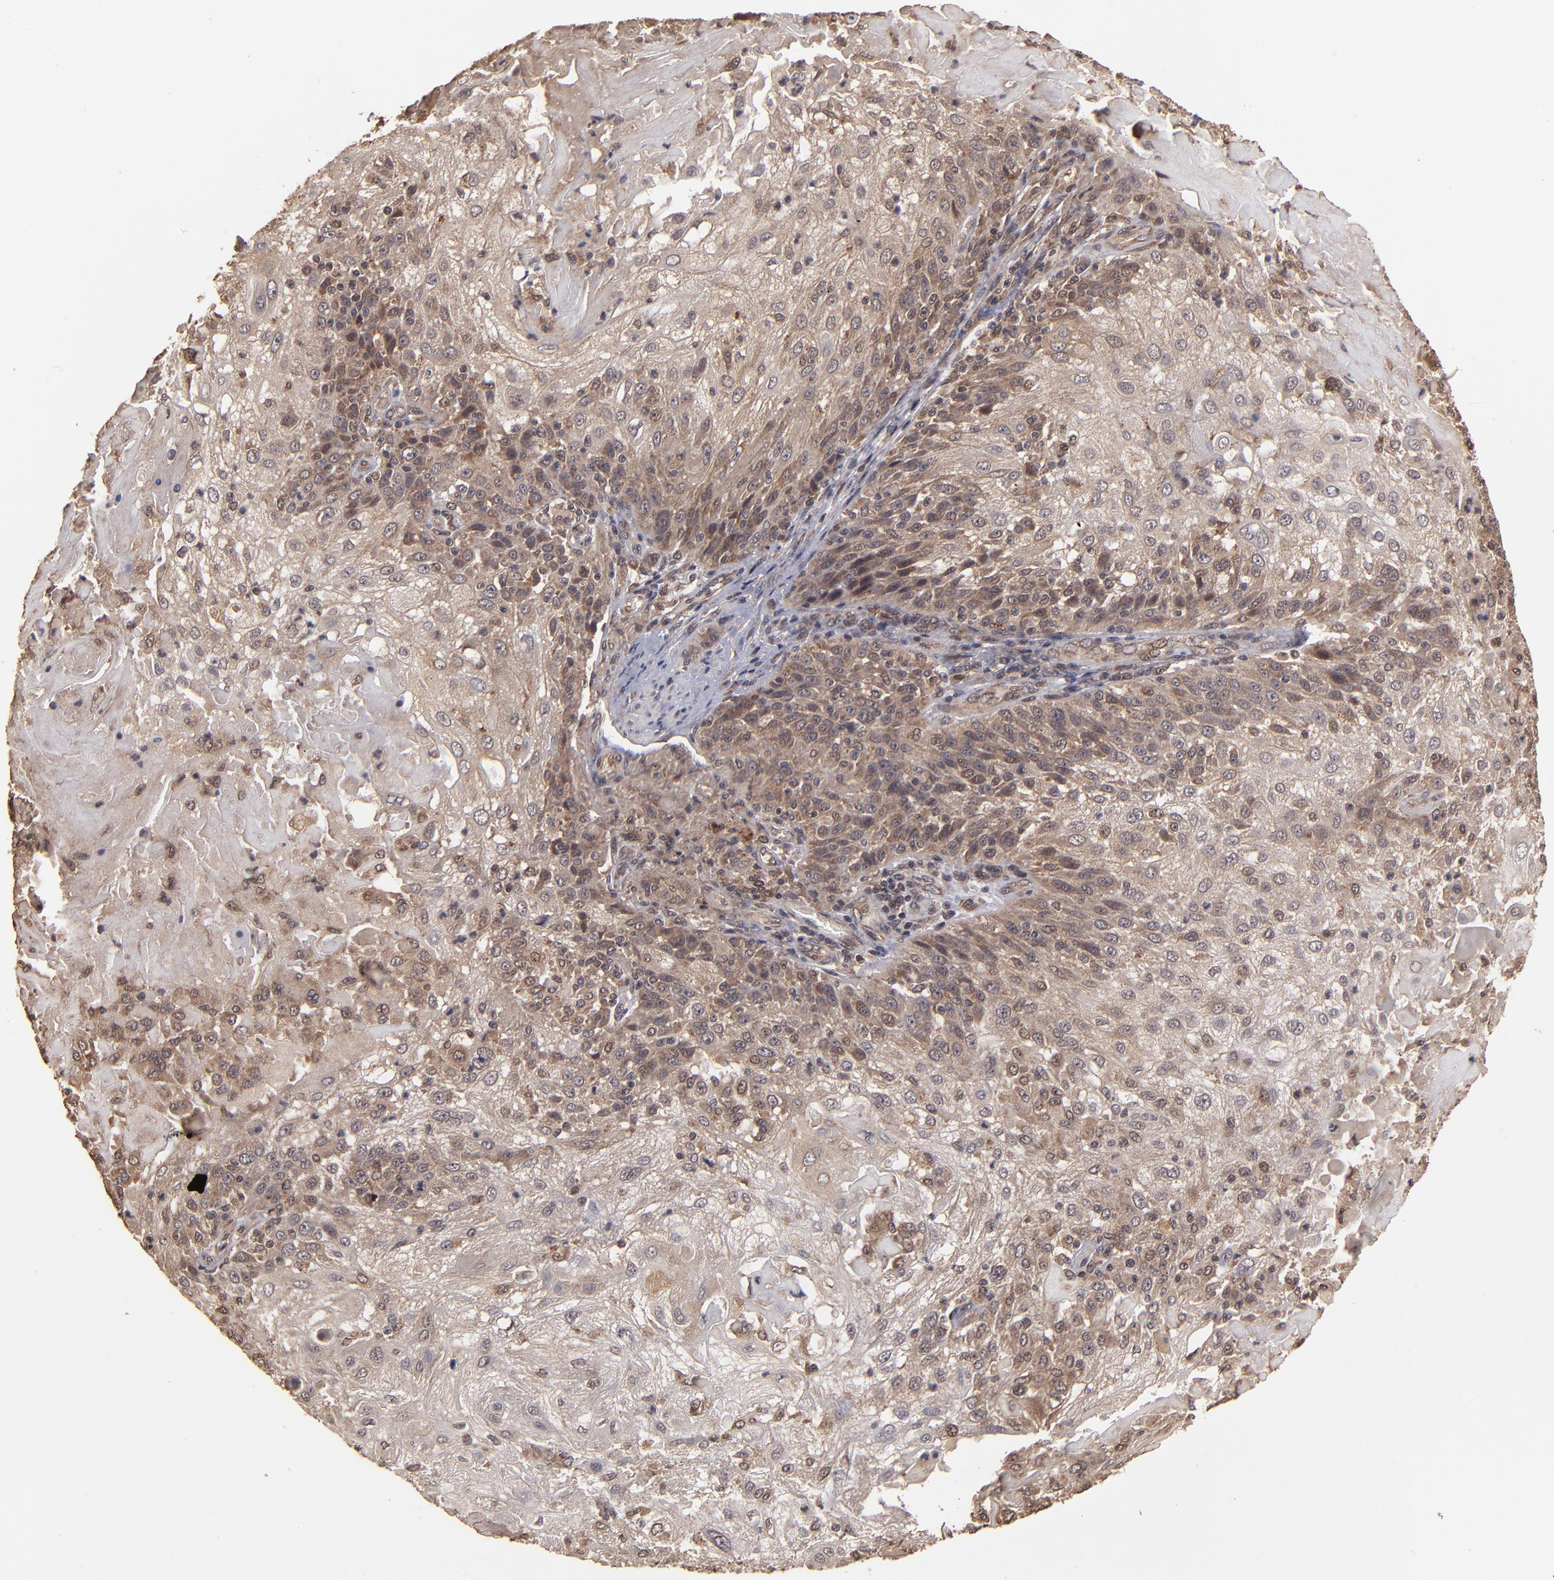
{"staining": {"intensity": "moderate", "quantity": ">75%", "location": "cytoplasmic/membranous"}, "tissue": "skin cancer", "cell_type": "Tumor cells", "image_type": "cancer", "snomed": [{"axis": "morphology", "description": "Normal tissue, NOS"}, {"axis": "morphology", "description": "Squamous cell carcinoma, NOS"}, {"axis": "topography", "description": "Skin"}], "caption": "An image showing moderate cytoplasmic/membranous staining in approximately >75% of tumor cells in skin cancer, as visualized by brown immunohistochemical staining.", "gene": "NFE2L2", "patient": {"sex": "female", "age": 83}}